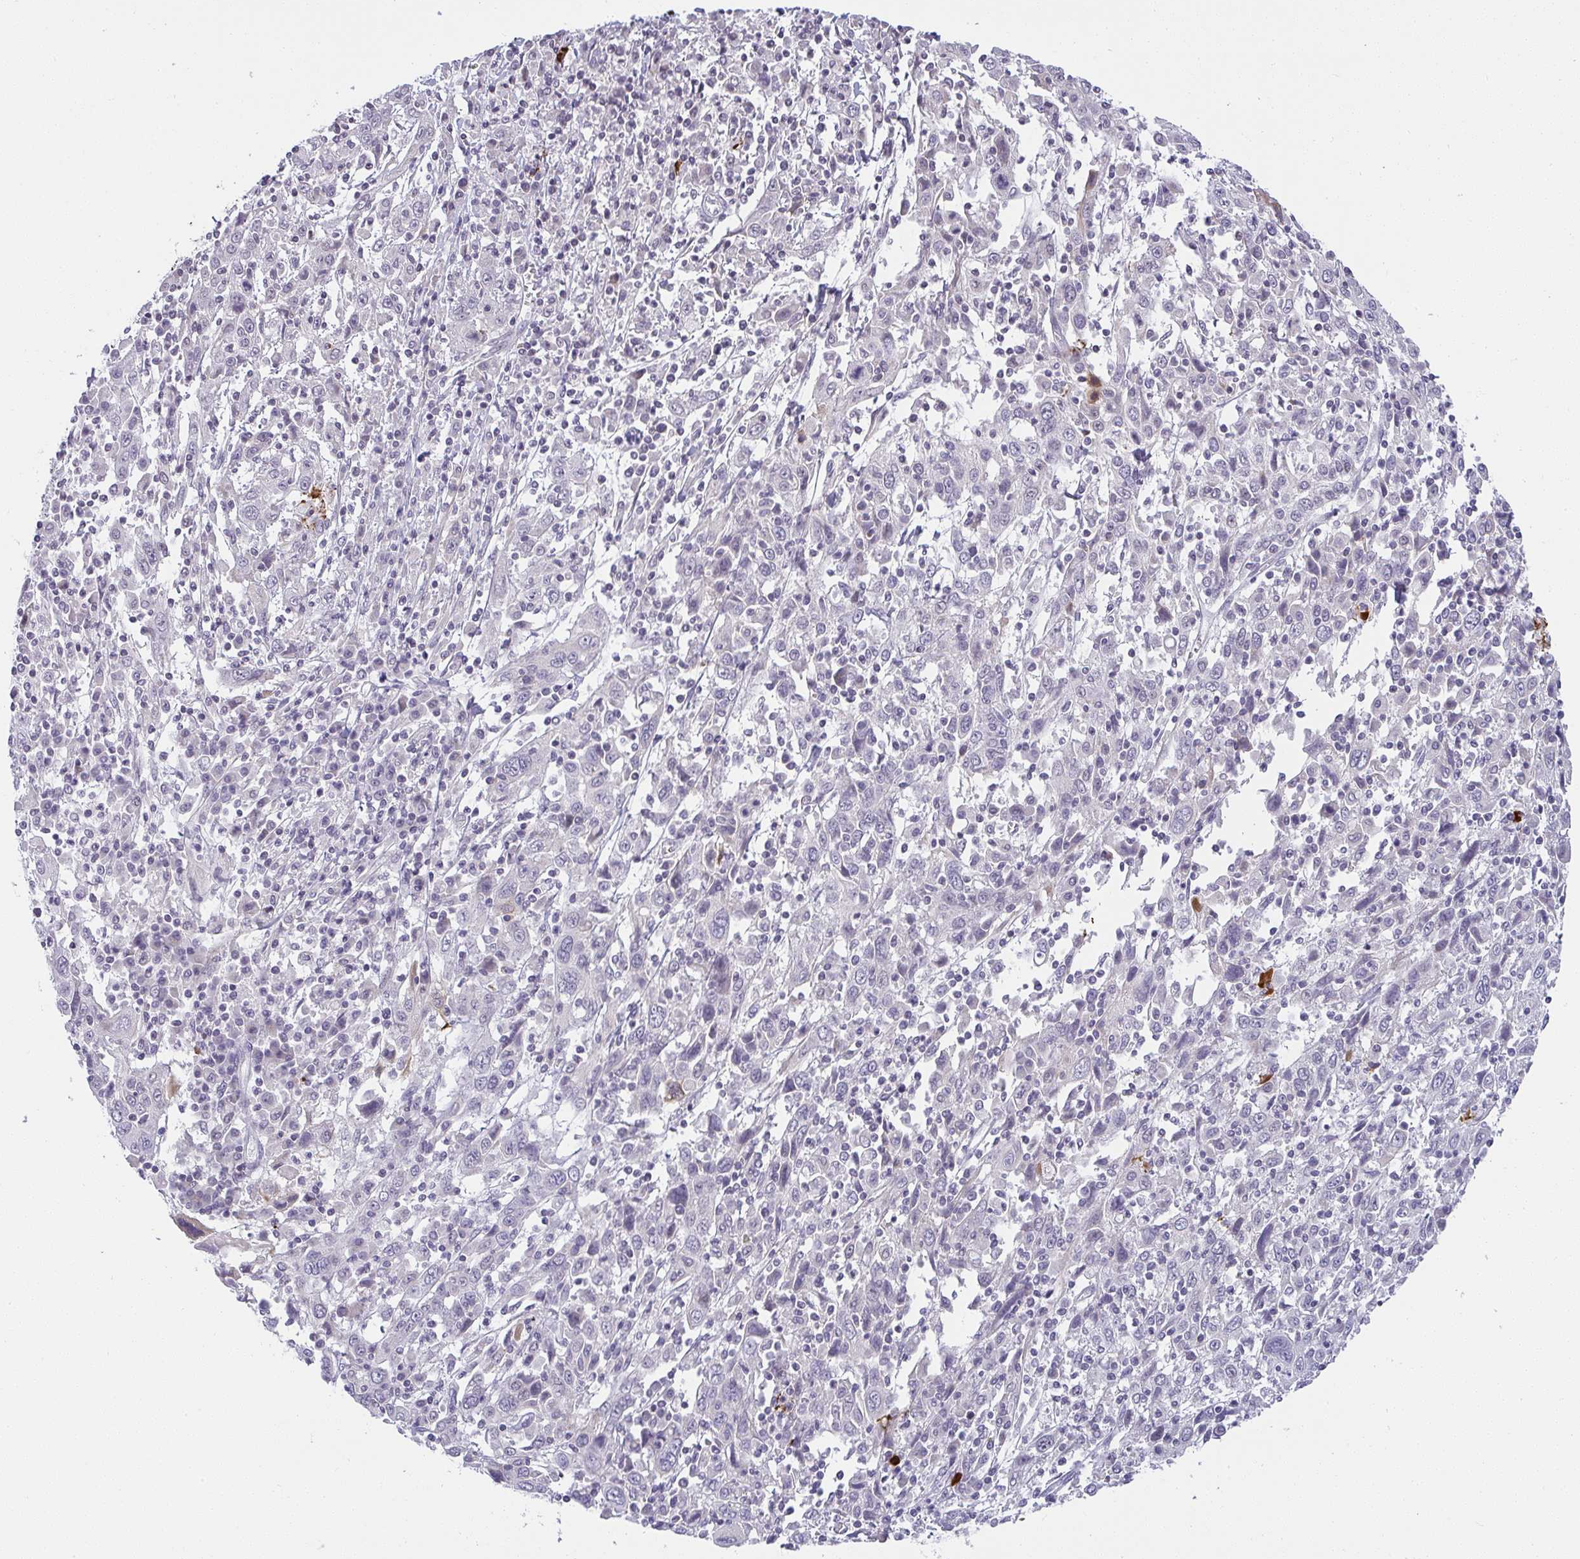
{"staining": {"intensity": "negative", "quantity": "none", "location": "none"}, "tissue": "cervical cancer", "cell_type": "Tumor cells", "image_type": "cancer", "snomed": [{"axis": "morphology", "description": "Squamous cell carcinoma, NOS"}, {"axis": "topography", "description": "Cervix"}], "caption": "Tumor cells show no significant protein positivity in cervical cancer. Nuclei are stained in blue.", "gene": "CACNA1S", "patient": {"sex": "female", "age": 46}}